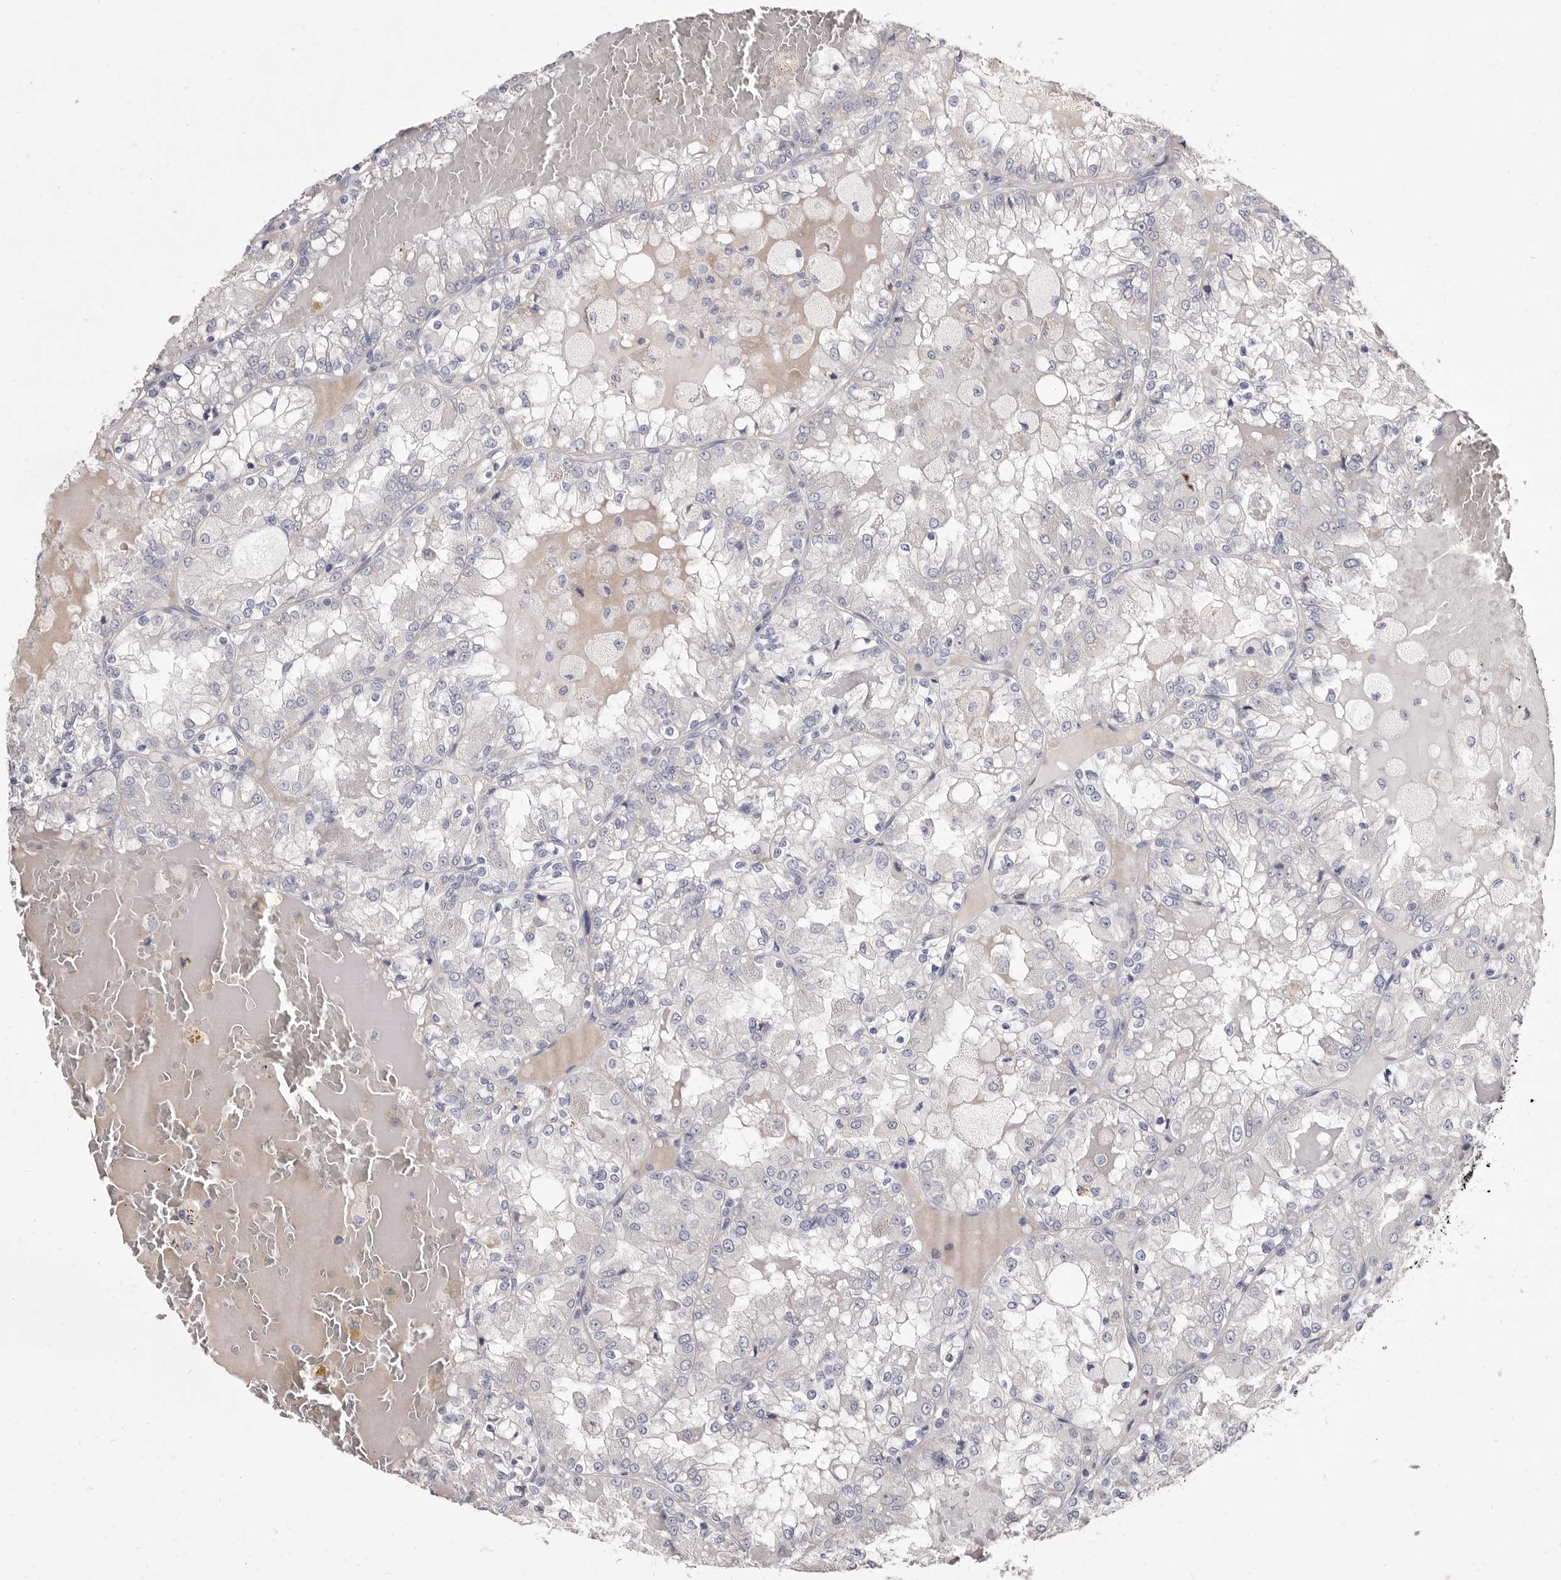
{"staining": {"intensity": "negative", "quantity": "none", "location": "none"}, "tissue": "renal cancer", "cell_type": "Tumor cells", "image_type": "cancer", "snomed": [{"axis": "morphology", "description": "Adenocarcinoma, NOS"}, {"axis": "topography", "description": "Kidney"}], "caption": "The photomicrograph displays no significant positivity in tumor cells of renal adenocarcinoma.", "gene": "CYP2E1", "patient": {"sex": "female", "age": 56}}